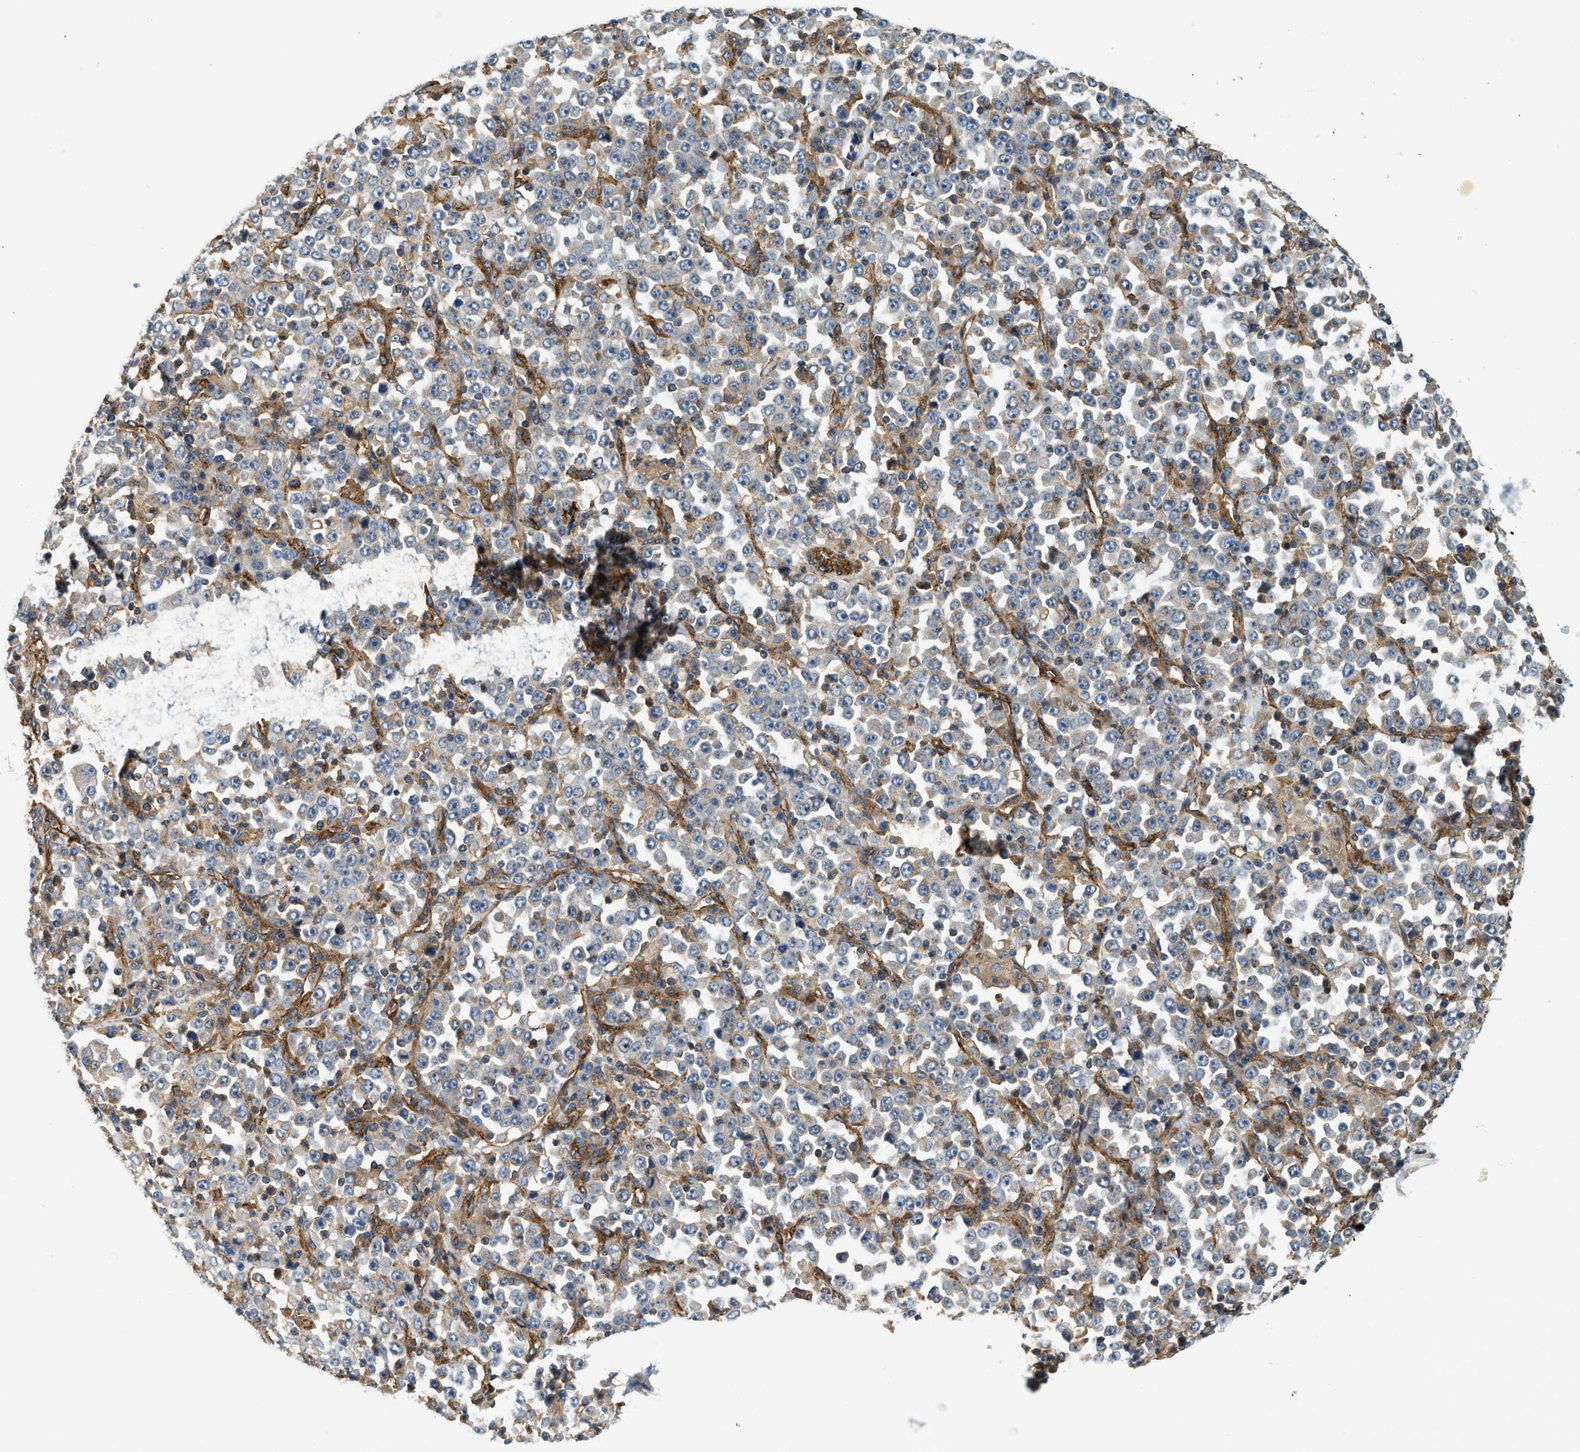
{"staining": {"intensity": "negative", "quantity": "none", "location": "none"}, "tissue": "stomach cancer", "cell_type": "Tumor cells", "image_type": "cancer", "snomed": [{"axis": "morphology", "description": "Normal tissue, NOS"}, {"axis": "morphology", "description": "Adenocarcinoma, NOS"}, {"axis": "topography", "description": "Stomach, upper"}, {"axis": "topography", "description": "Stomach"}], "caption": "Micrograph shows no significant protein staining in tumor cells of stomach adenocarcinoma.", "gene": "HIP1", "patient": {"sex": "male", "age": 59}}